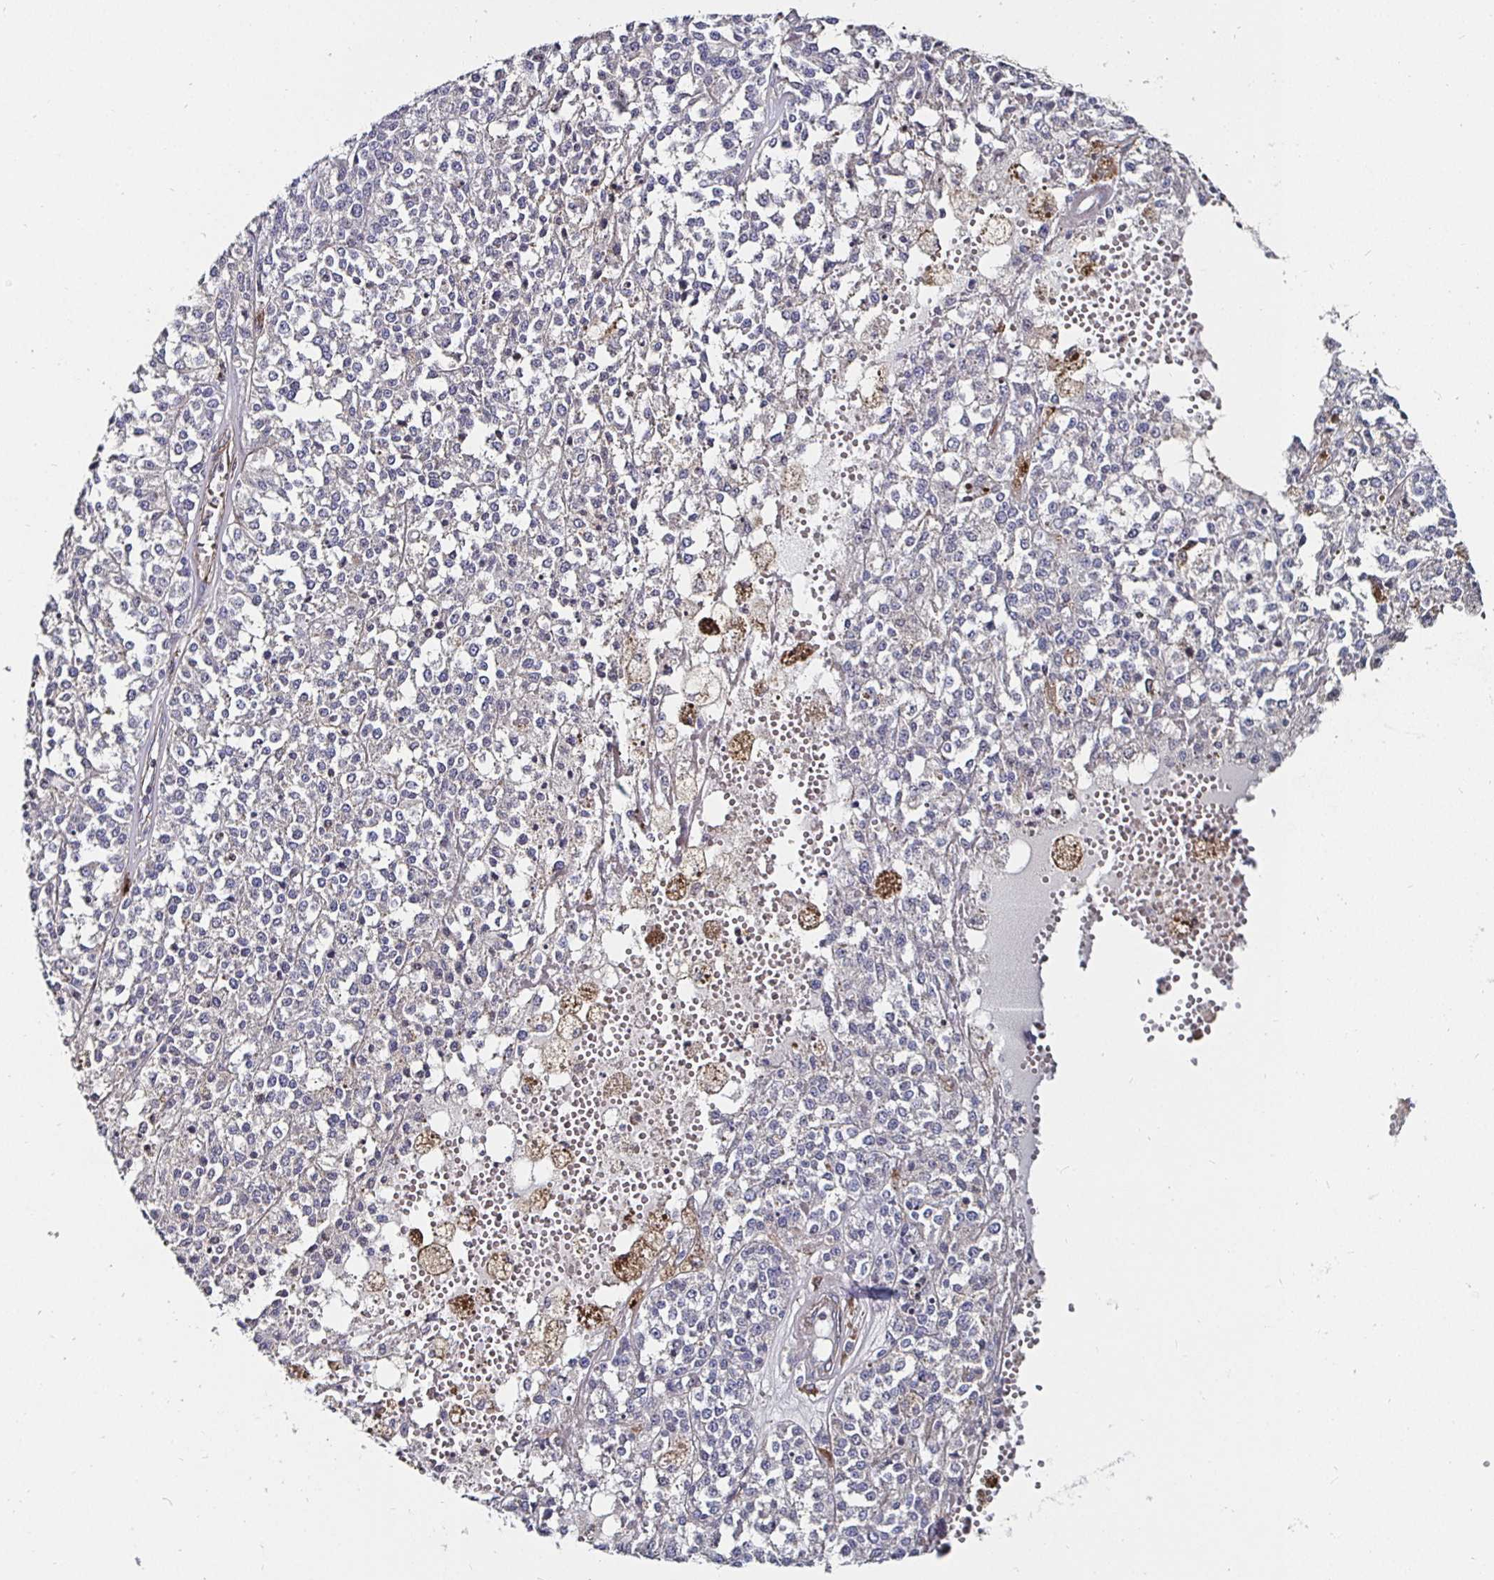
{"staining": {"intensity": "negative", "quantity": "none", "location": "none"}, "tissue": "melanoma", "cell_type": "Tumor cells", "image_type": "cancer", "snomed": [{"axis": "morphology", "description": "Malignant melanoma, Metastatic site"}, {"axis": "topography", "description": "Lymph node"}], "caption": "IHC of melanoma exhibits no staining in tumor cells. The staining is performed using DAB (3,3'-diaminobenzidine) brown chromogen with nuclei counter-stained in using hematoxylin.", "gene": "GJA4", "patient": {"sex": "female", "age": 64}}